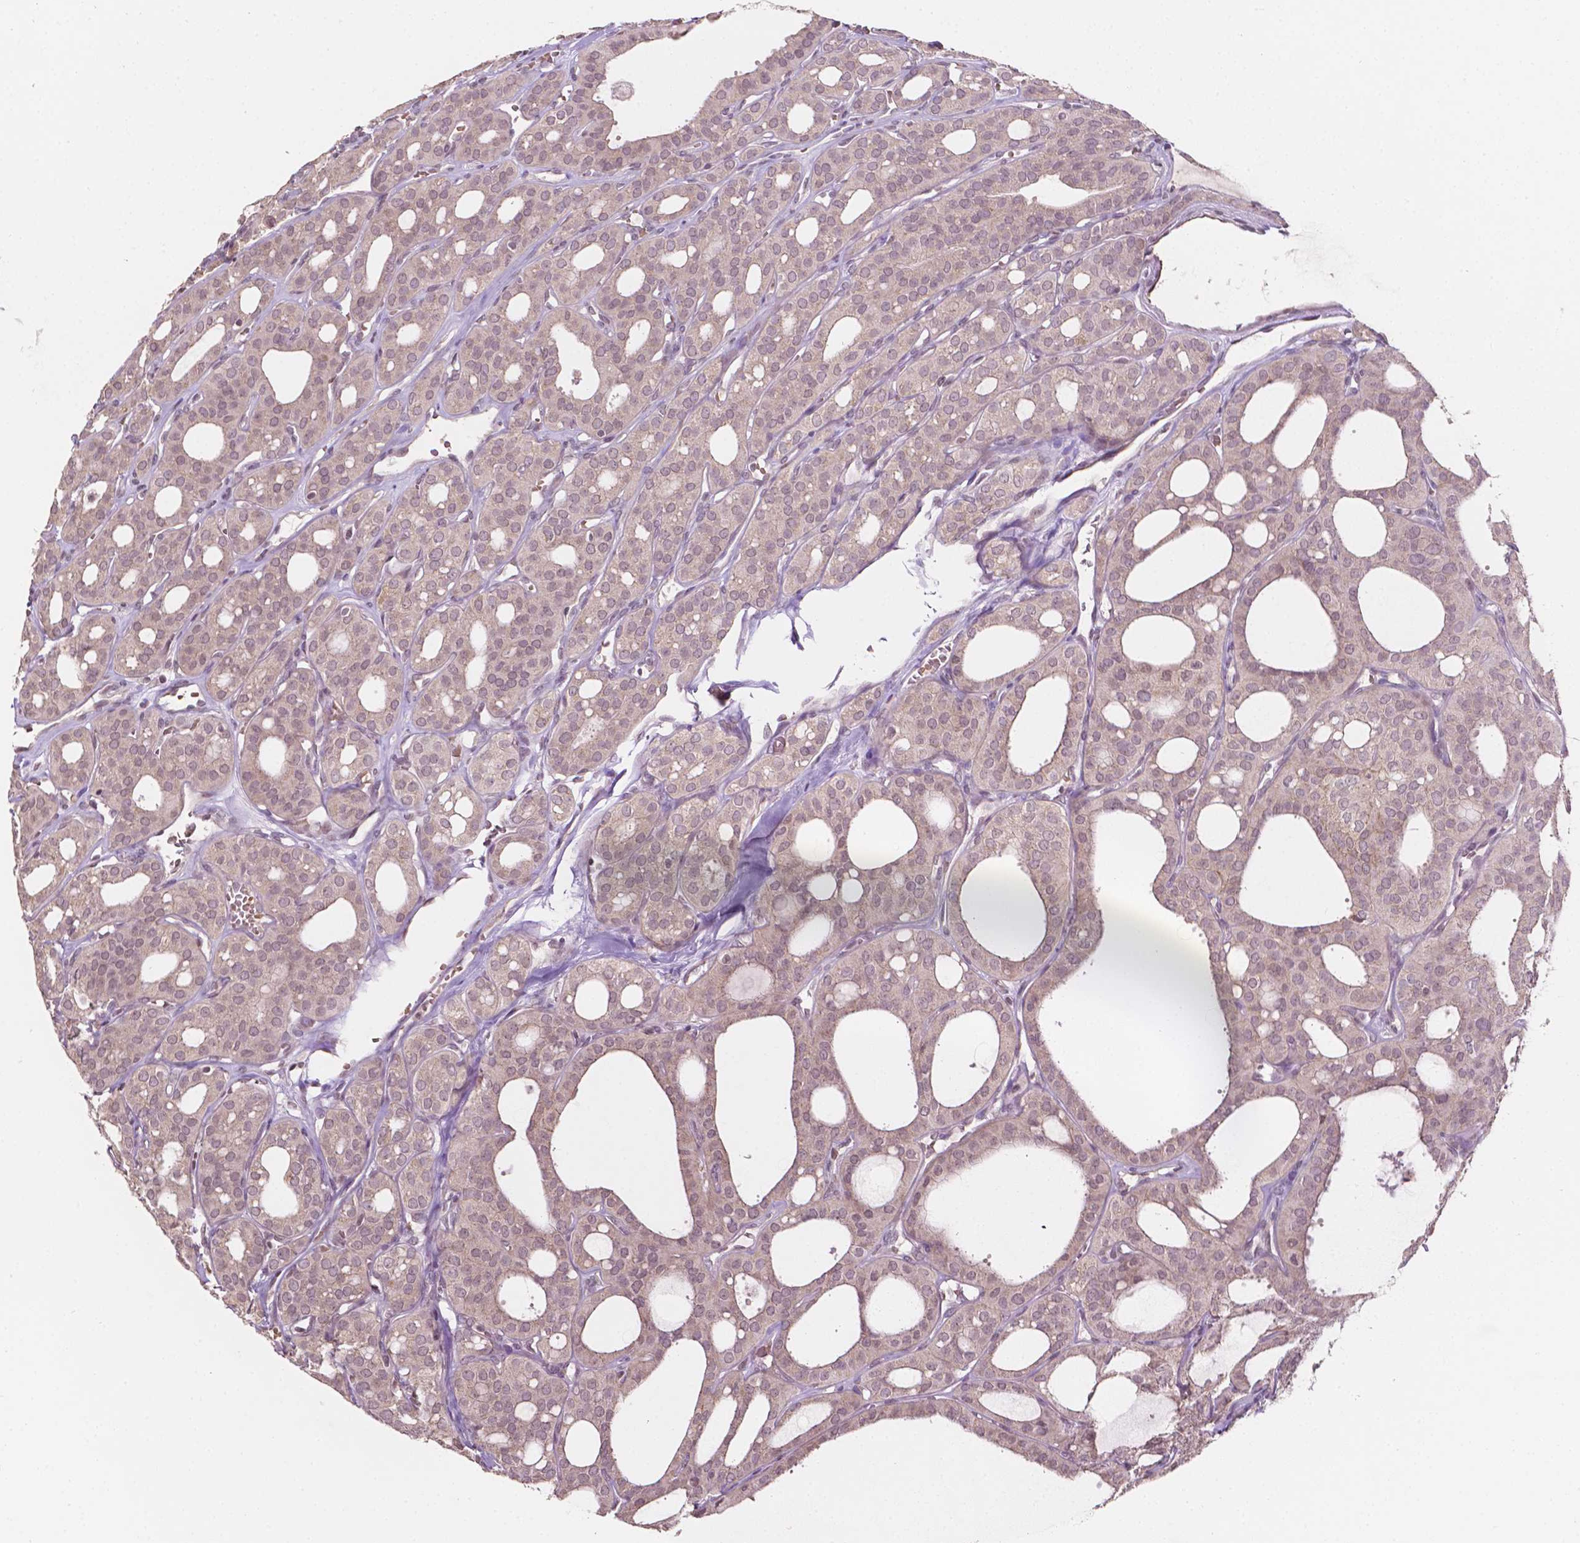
{"staining": {"intensity": "negative", "quantity": "none", "location": "none"}, "tissue": "thyroid cancer", "cell_type": "Tumor cells", "image_type": "cancer", "snomed": [{"axis": "morphology", "description": "Follicular adenoma carcinoma, NOS"}, {"axis": "topography", "description": "Thyroid gland"}], "caption": "Protein analysis of thyroid follicular adenoma carcinoma displays no significant positivity in tumor cells.", "gene": "NOS1AP", "patient": {"sex": "male", "age": 75}}